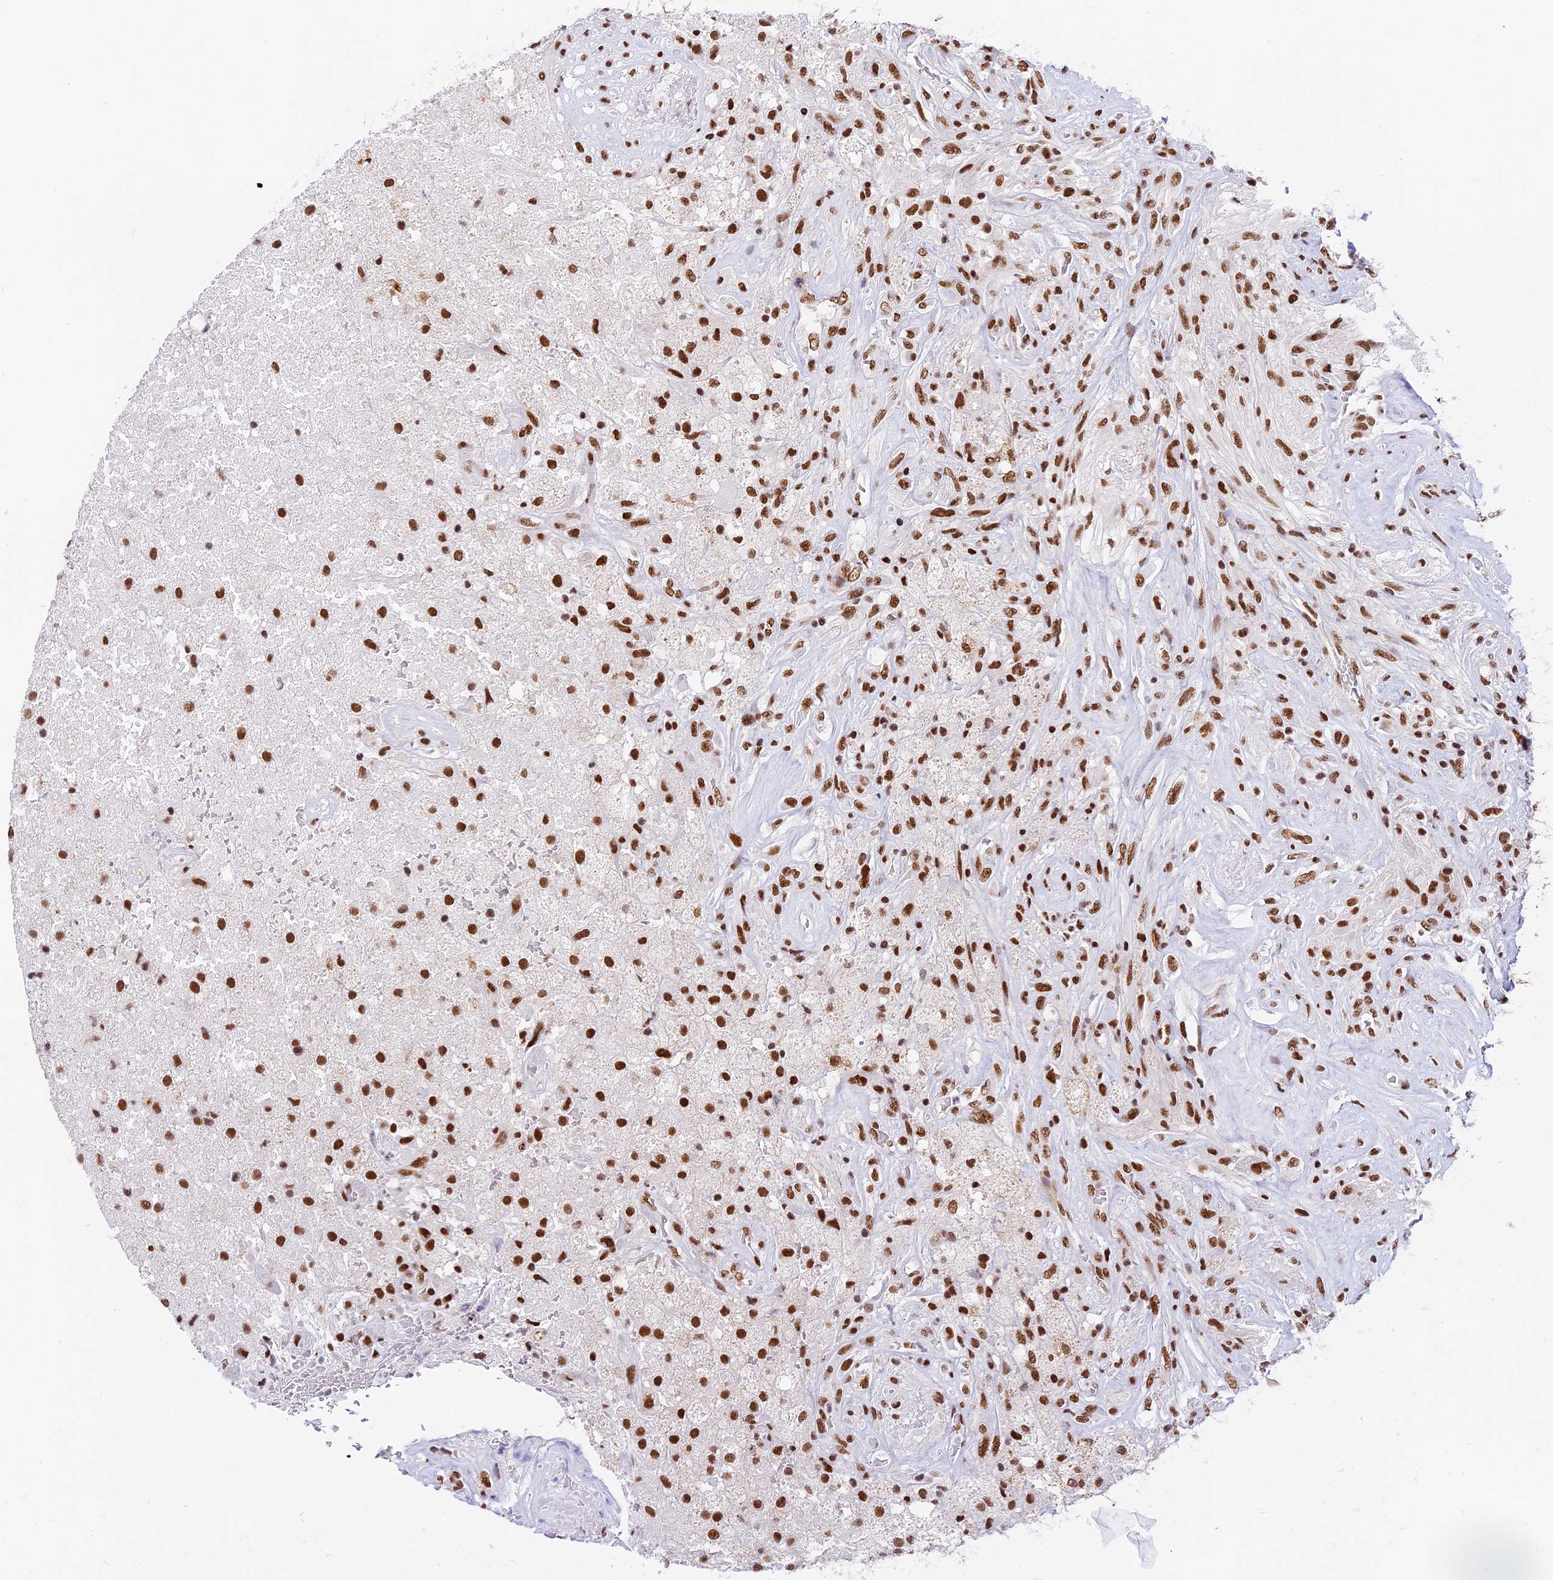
{"staining": {"intensity": "strong", "quantity": ">75%", "location": "nuclear"}, "tissue": "glioma", "cell_type": "Tumor cells", "image_type": "cancer", "snomed": [{"axis": "morphology", "description": "Glioma, malignant, High grade"}, {"axis": "topography", "description": "Brain"}], "caption": "Immunohistochemical staining of malignant glioma (high-grade) exhibits strong nuclear protein expression in about >75% of tumor cells.", "gene": "SBNO1", "patient": {"sex": "male", "age": 56}}